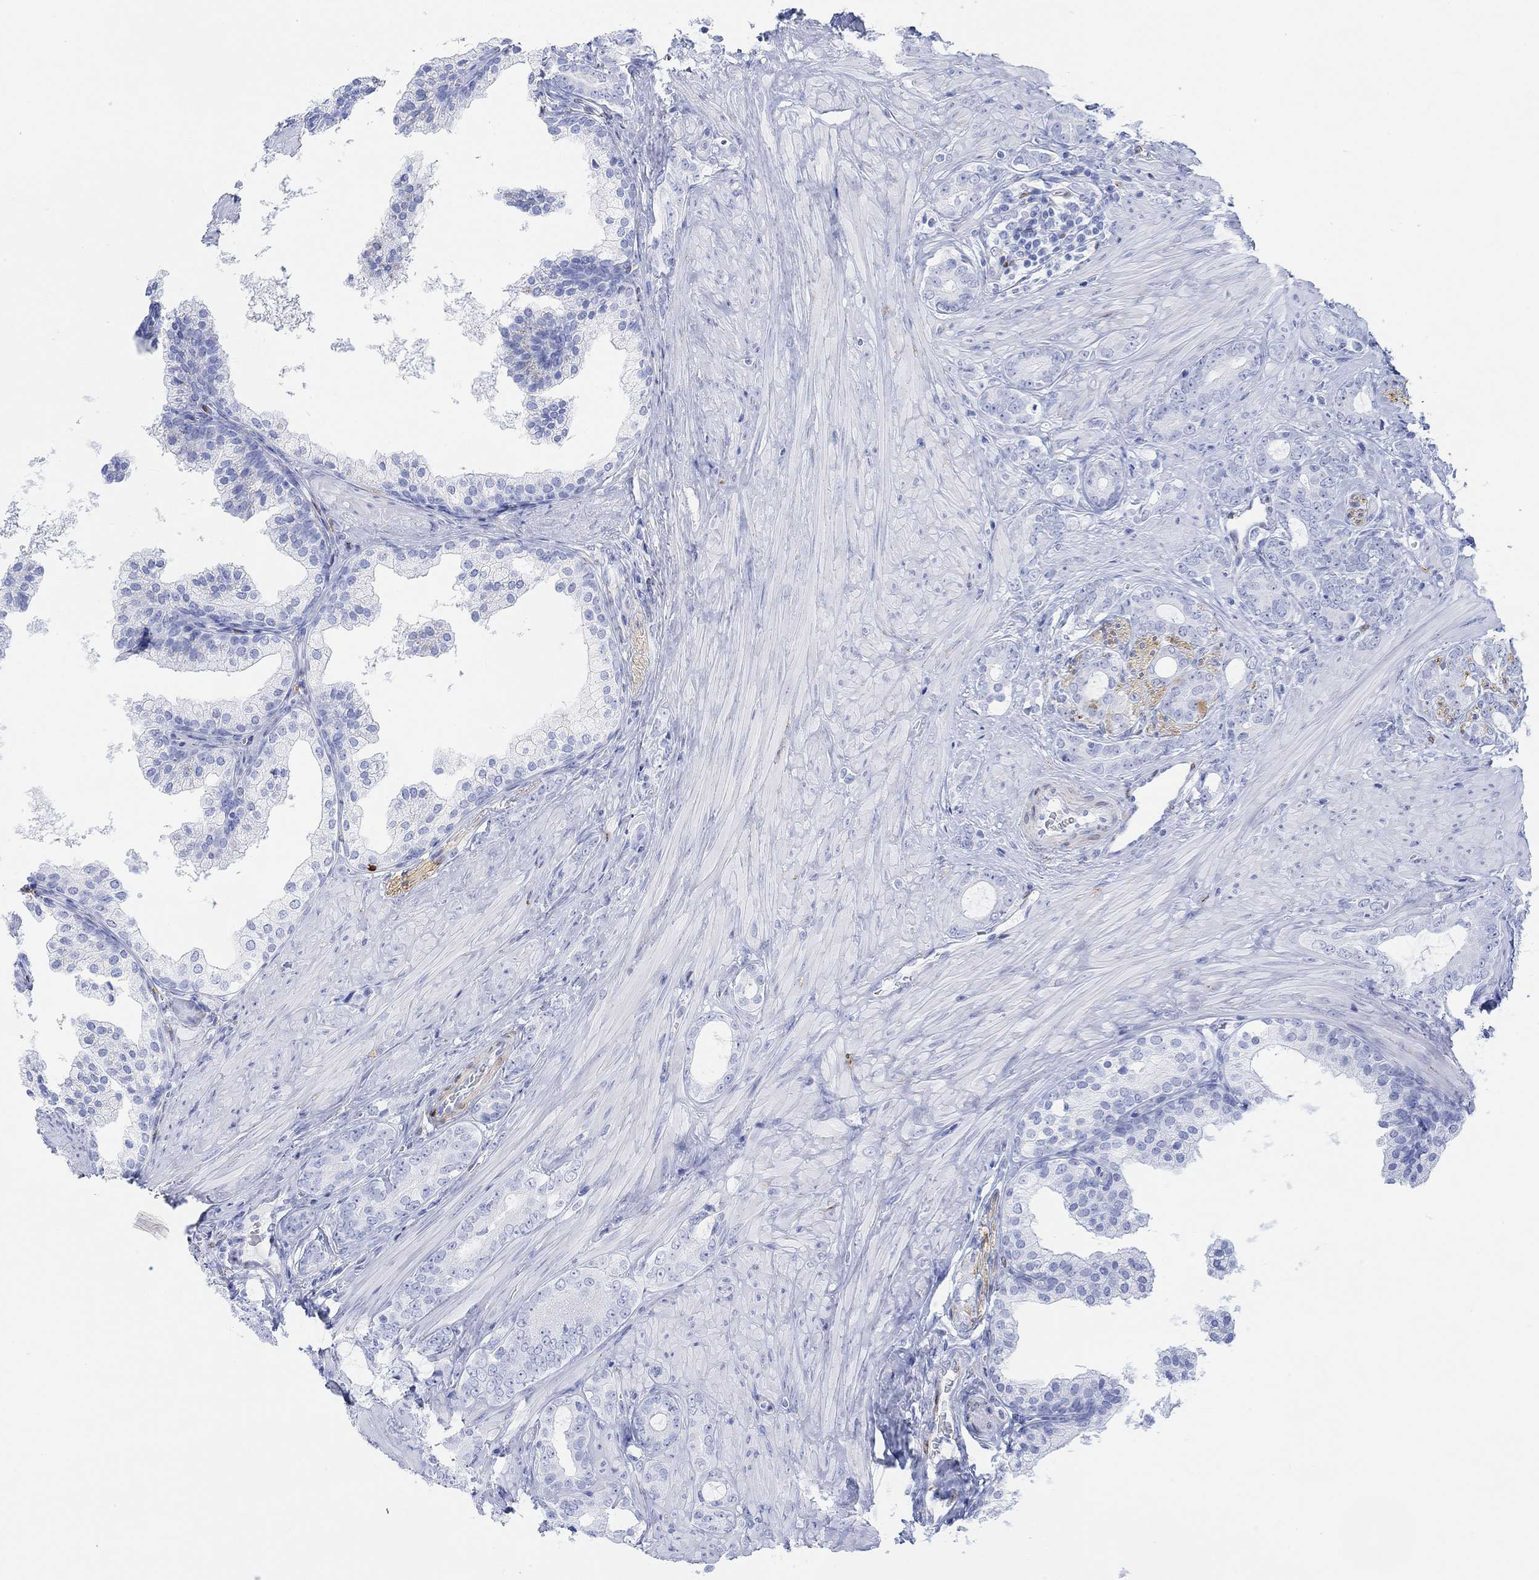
{"staining": {"intensity": "negative", "quantity": "none", "location": "none"}, "tissue": "prostate cancer", "cell_type": "Tumor cells", "image_type": "cancer", "snomed": [{"axis": "morphology", "description": "Adenocarcinoma, NOS"}, {"axis": "topography", "description": "Prostate"}], "caption": "Immunohistochemistry (IHC) of prostate adenocarcinoma exhibits no expression in tumor cells. (DAB (3,3'-diaminobenzidine) immunohistochemistry visualized using brightfield microscopy, high magnification).", "gene": "TPPP3", "patient": {"sex": "male", "age": 55}}